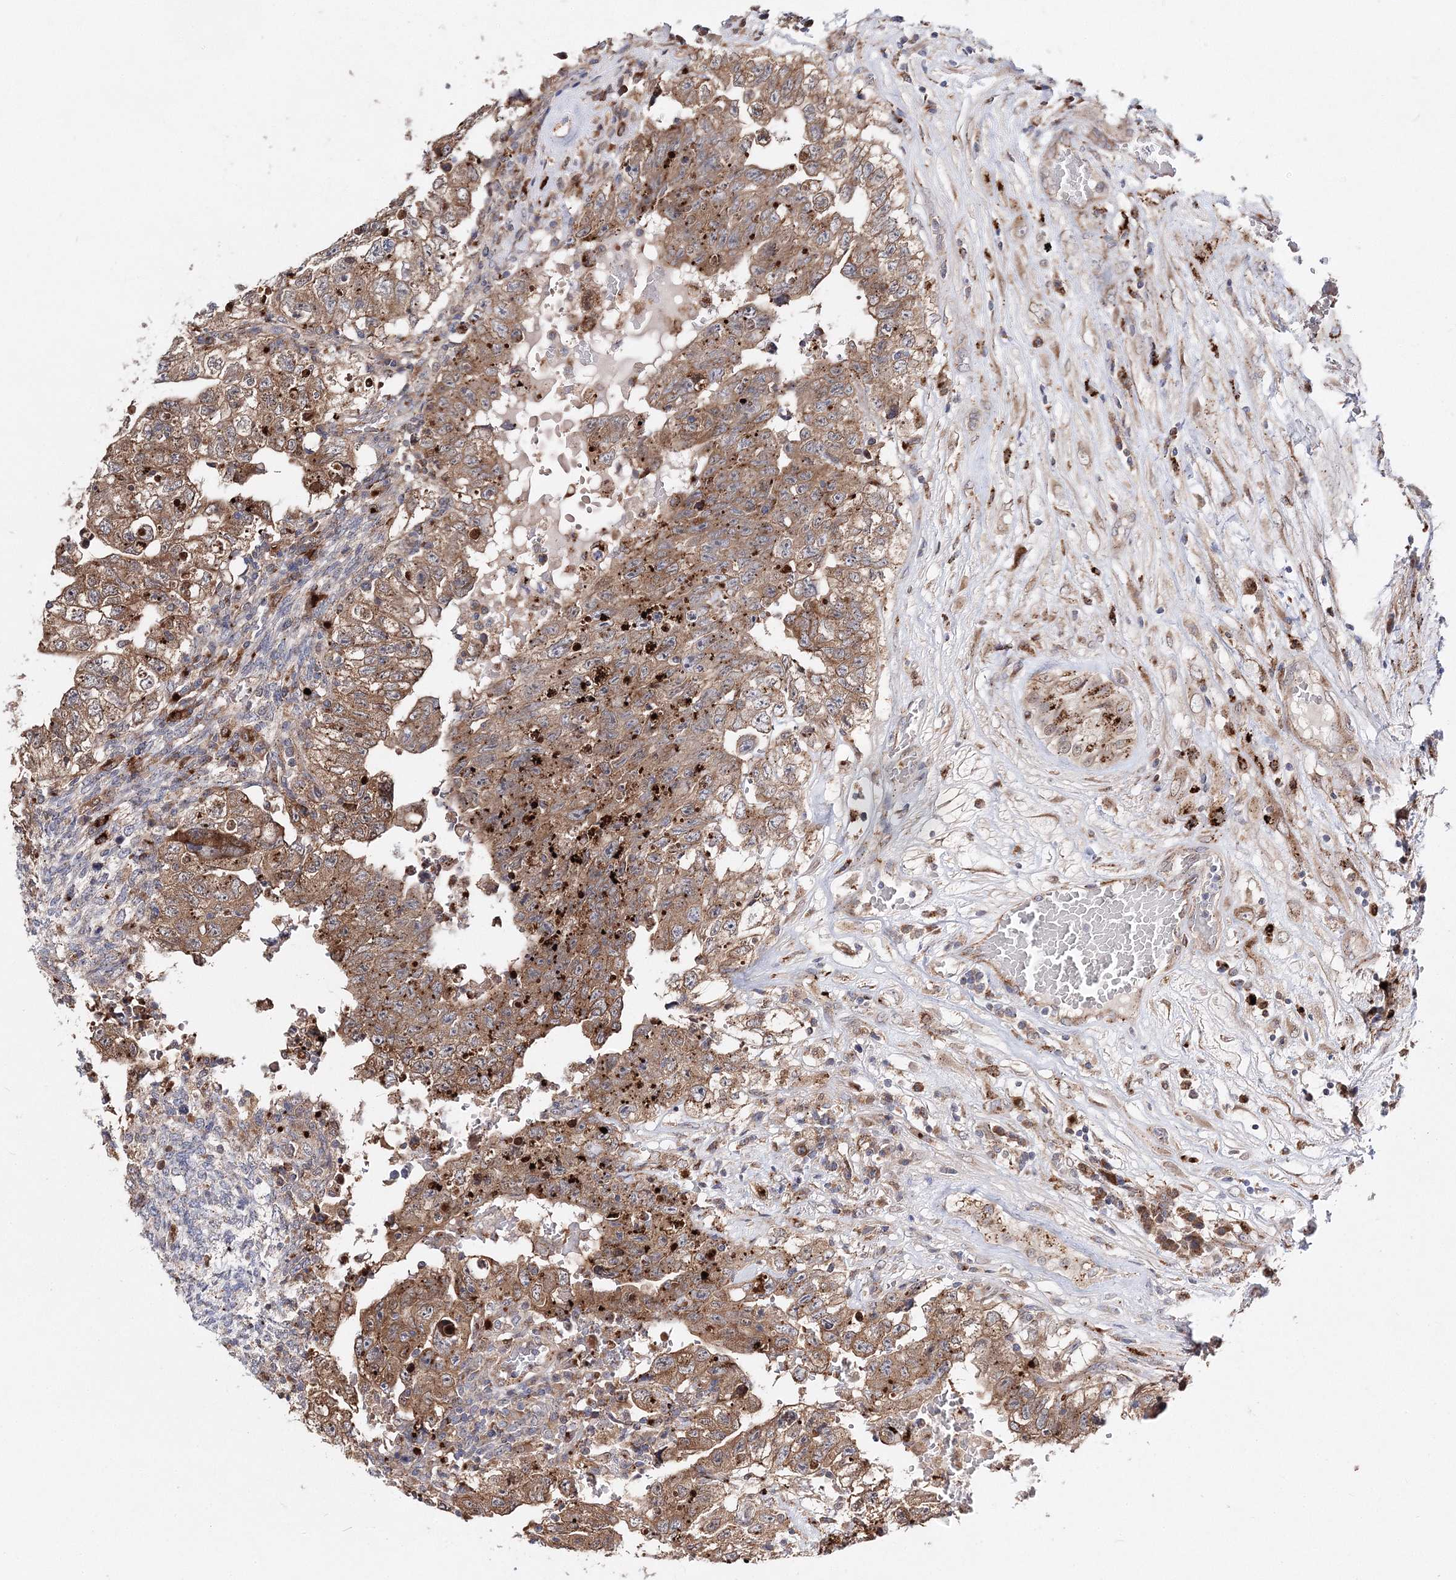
{"staining": {"intensity": "moderate", "quantity": ">75%", "location": "cytoplasmic/membranous"}, "tissue": "testis cancer", "cell_type": "Tumor cells", "image_type": "cancer", "snomed": [{"axis": "morphology", "description": "Carcinoma, Embryonal, NOS"}, {"axis": "topography", "description": "Testis"}], "caption": "Tumor cells exhibit medium levels of moderate cytoplasmic/membranous positivity in about >75% of cells in human testis cancer (embryonal carcinoma).", "gene": "C3orf38", "patient": {"sex": "male", "age": 36}}